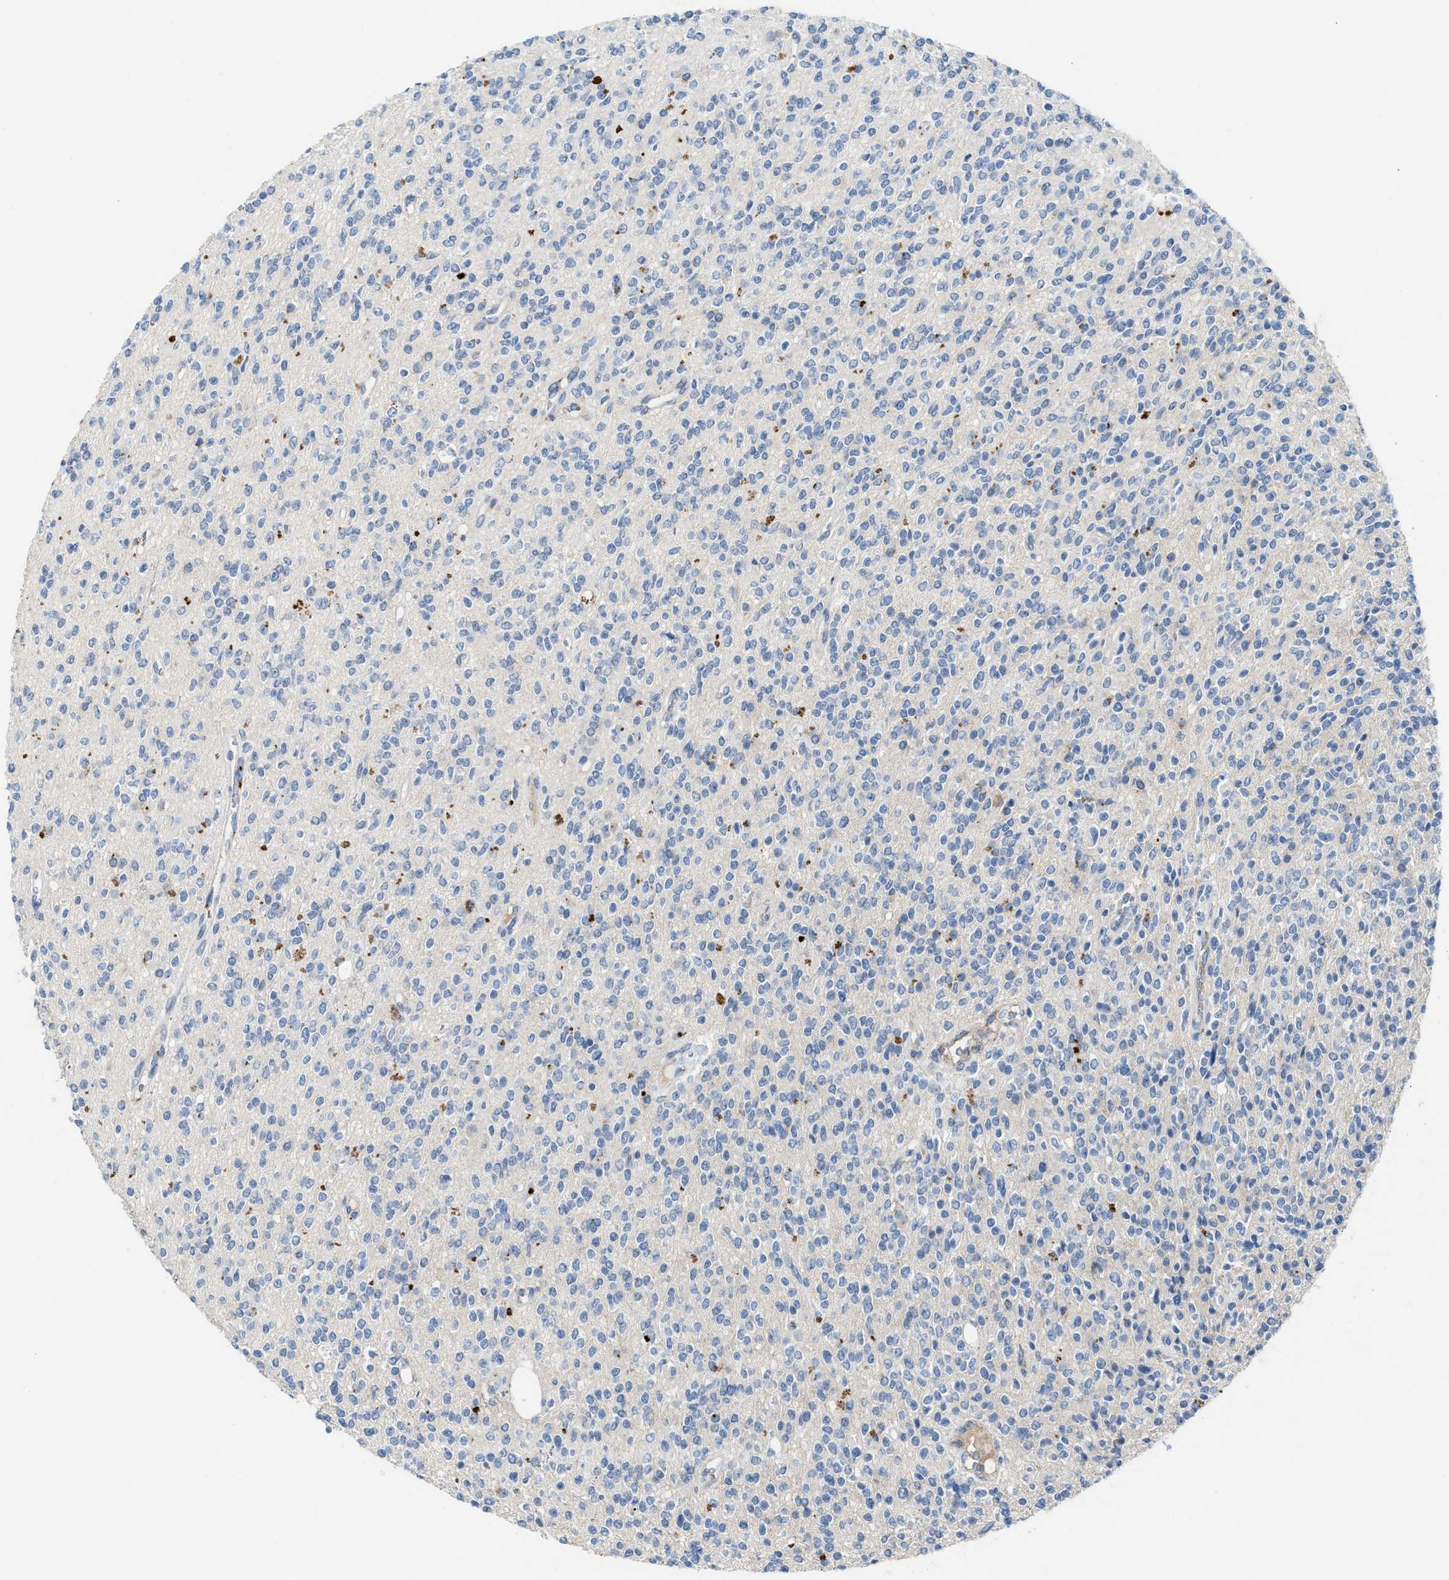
{"staining": {"intensity": "negative", "quantity": "none", "location": "none"}, "tissue": "glioma", "cell_type": "Tumor cells", "image_type": "cancer", "snomed": [{"axis": "morphology", "description": "Glioma, malignant, High grade"}, {"axis": "topography", "description": "Brain"}], "caption": "High magnification brightfield microscopy of glioma stained with DAB (brown) and counterstained with hematoxylin (blue): tumor cells show no significant positivity. The staining is performed using DAB (3,3'-diaminobenzidine) brown chromogen with nuclei counter-stained in using hematoxylin.", "gene": "SLC5A5", "patient": {"sex": "male", "age": 34}}